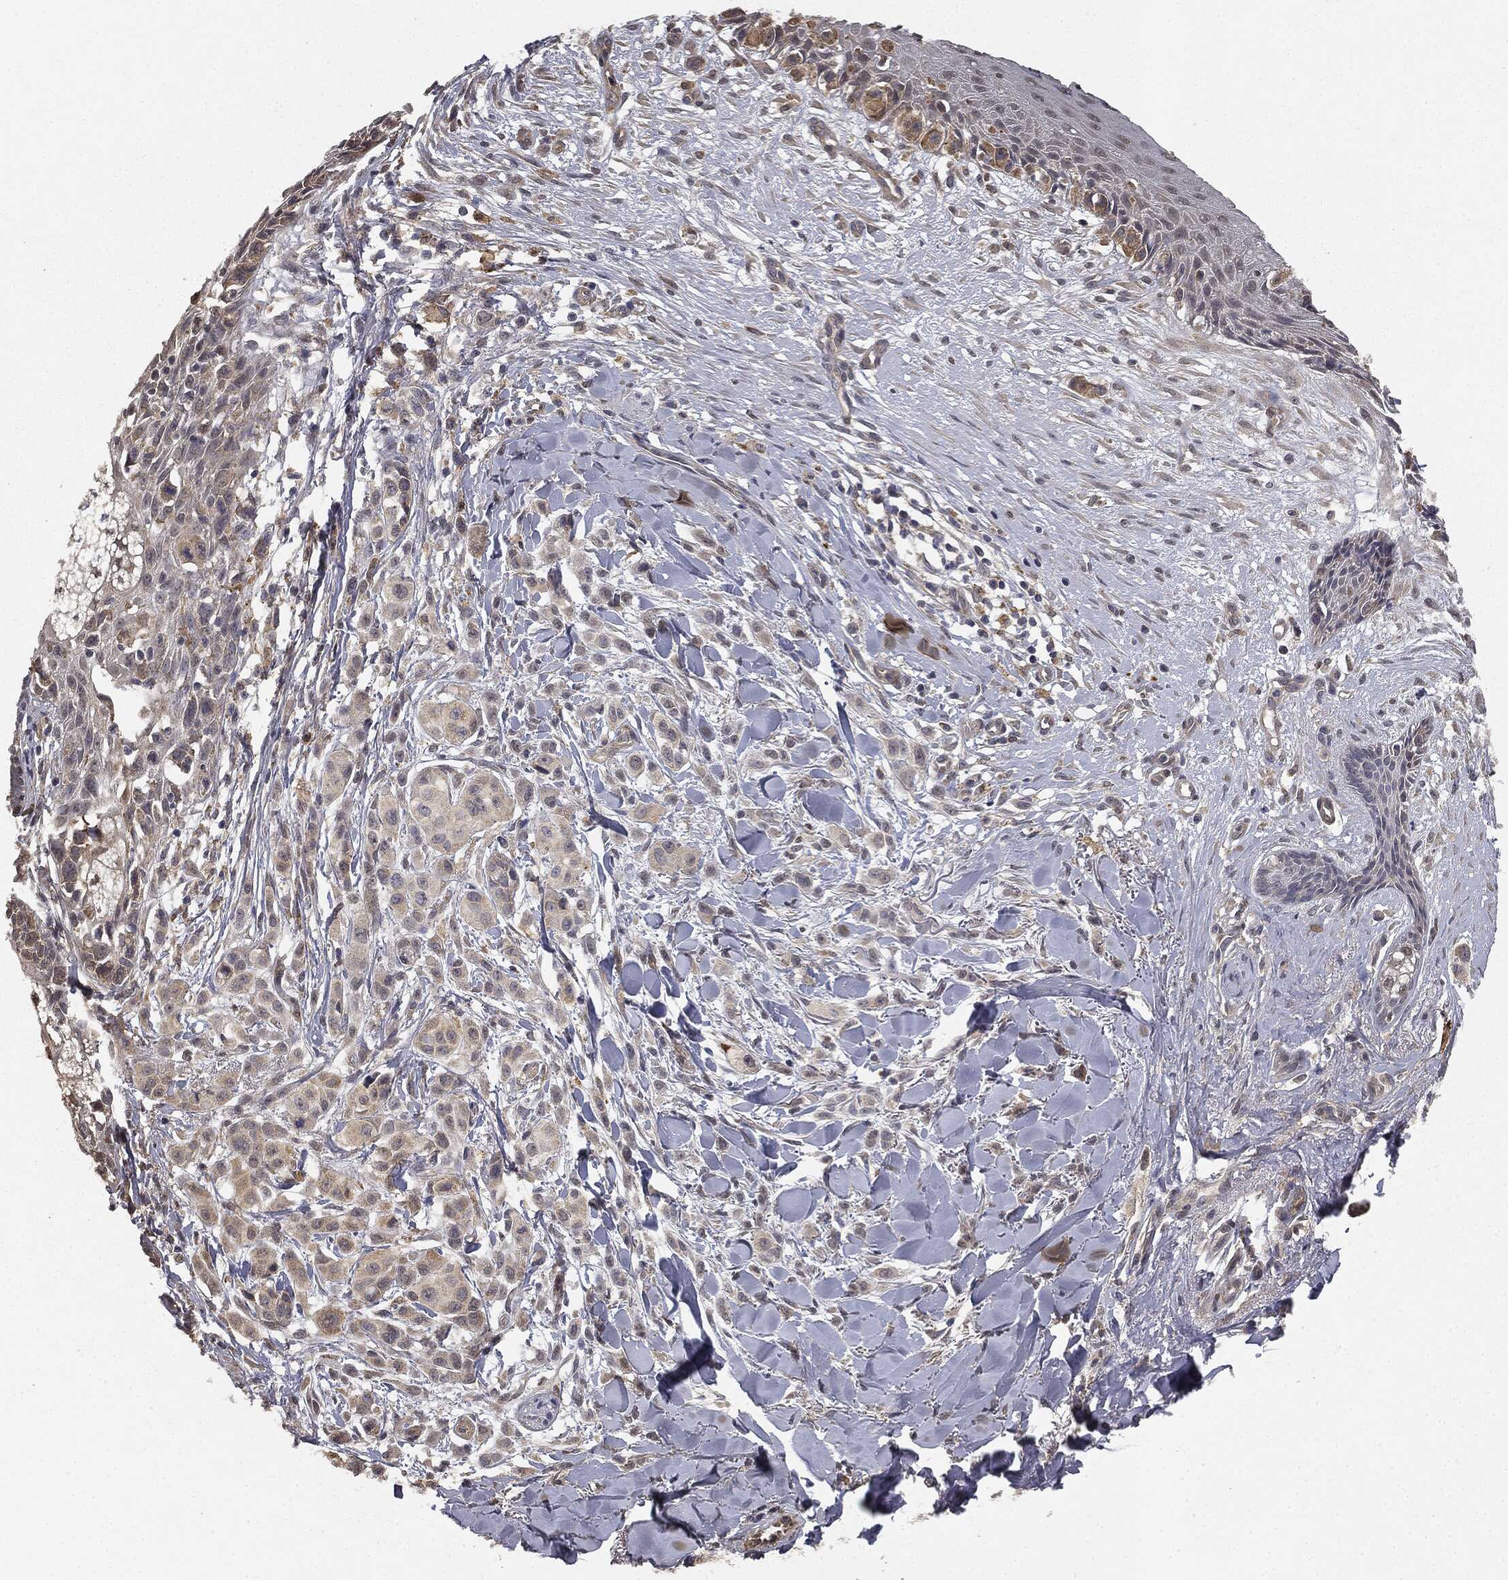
{"staining": {"intensity": "weak", "quantity": "<25%", "location": "cytoplasmic/membranous"}, "tissue": "melanoma", "cell_type": "Tumor cells", "image_type": "cancer", "snomed": [{"axis": "morphology", "description": "Malignant melanoma, NOS"}, {"axis": "topography", "description": "Skin"}], "caption": "This is an immunohistochemistry photomicrograph of melanoma. There is no positivity in tumor cells.", "gene": "MIER2", "patient": {"sex": "male", "age": 57}}